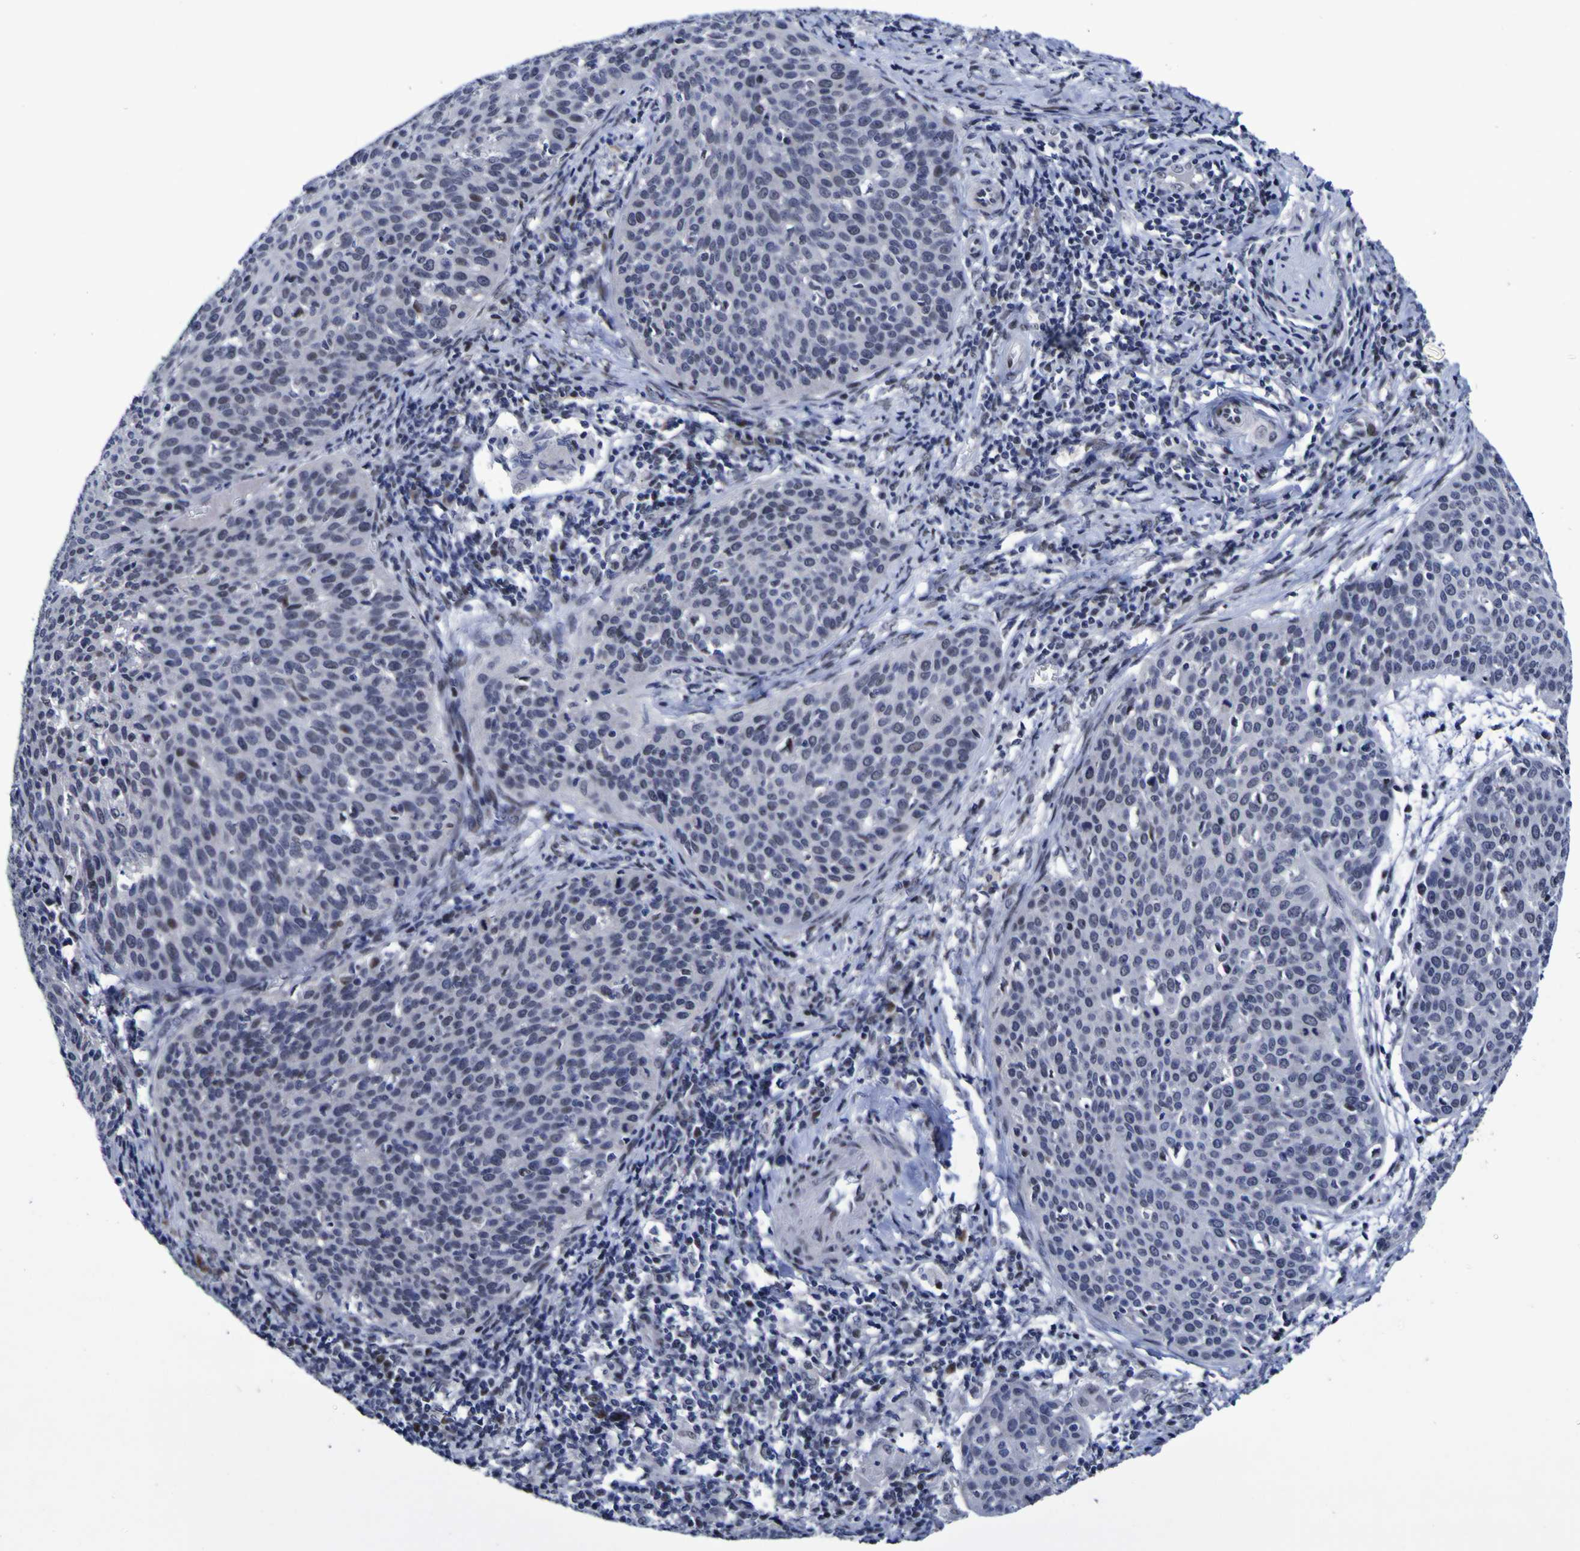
{"staining": {"intensity": "weak", "quantity": "<25%", "location": "nuclear"}, "tissue": "cervical cancer", "cell_type": "Tumor cells", "image_type": "cancer", "snomed": [{"axis": "morphology", "description": "Squamous cell carcinoma, NOS"}, {"axis": "topography", "description": "Cervix"}], "caption": "High magnification brightfield microscopy of squamous cell carcinoma (cervical) stained with DAB (brown) and counterstained with hematoxylin (blue): tumor cells show no significant staining.", "gene": "MBD3", "patient": {"sex": "female", "age": 38}}